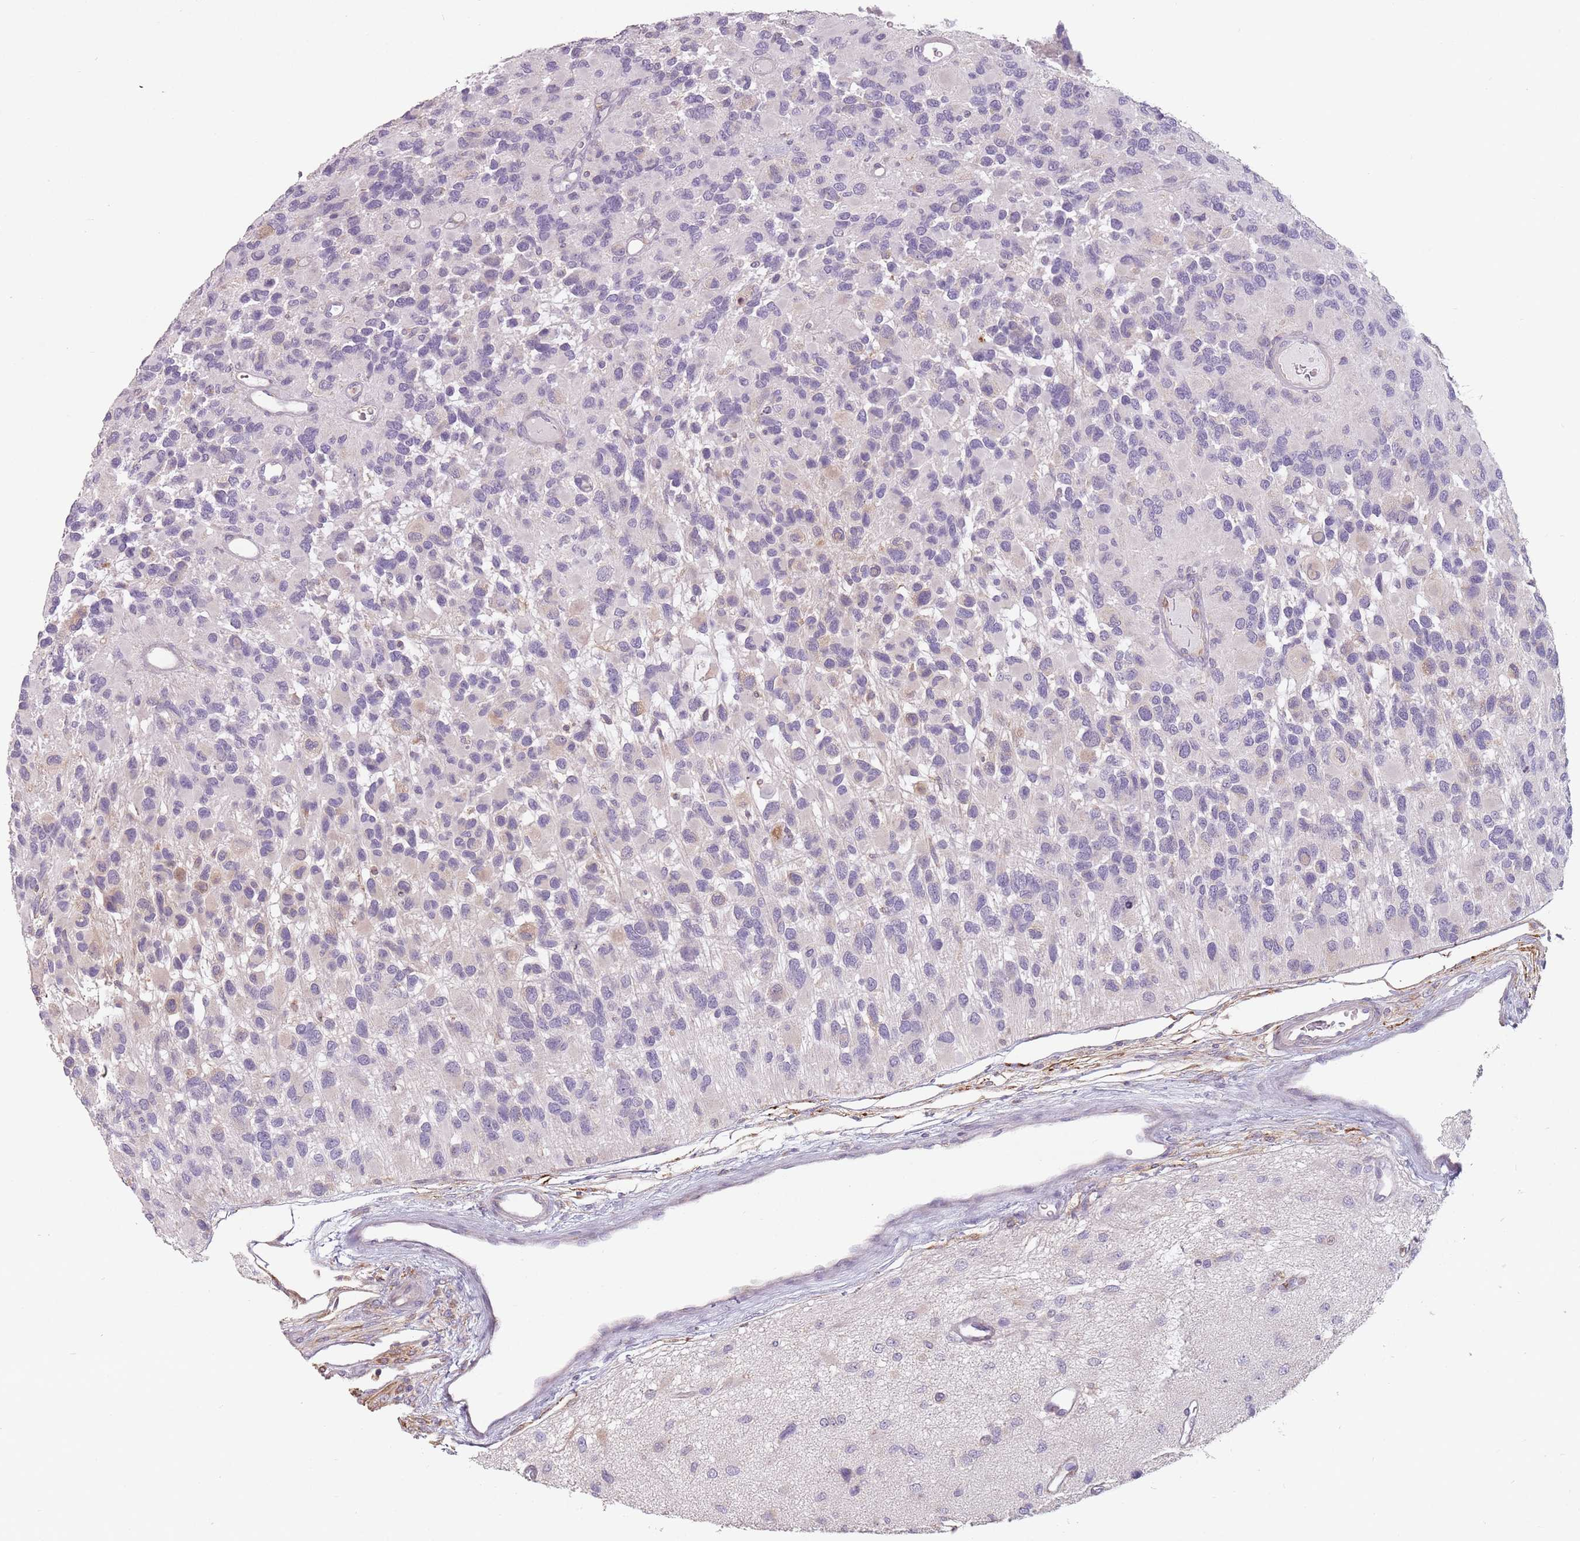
{"staining": {"intensity": "negative", "quantity": "none", "location": "none"}, "tissue": "glioma", "cell_type": "Tumor cells", "image_type": "cancer", "snomed": [{"axis": "morphology", "description": "Glioma, malignant, High grade"}, {"axis": "topography", "description": "Brain"}], "caption": "DAB immunohistochemical staining of human glioma exhibits no significant positivity in tumor cells.", "gene": "RPS9", "patient": {"sex": "male", "age": 77}}